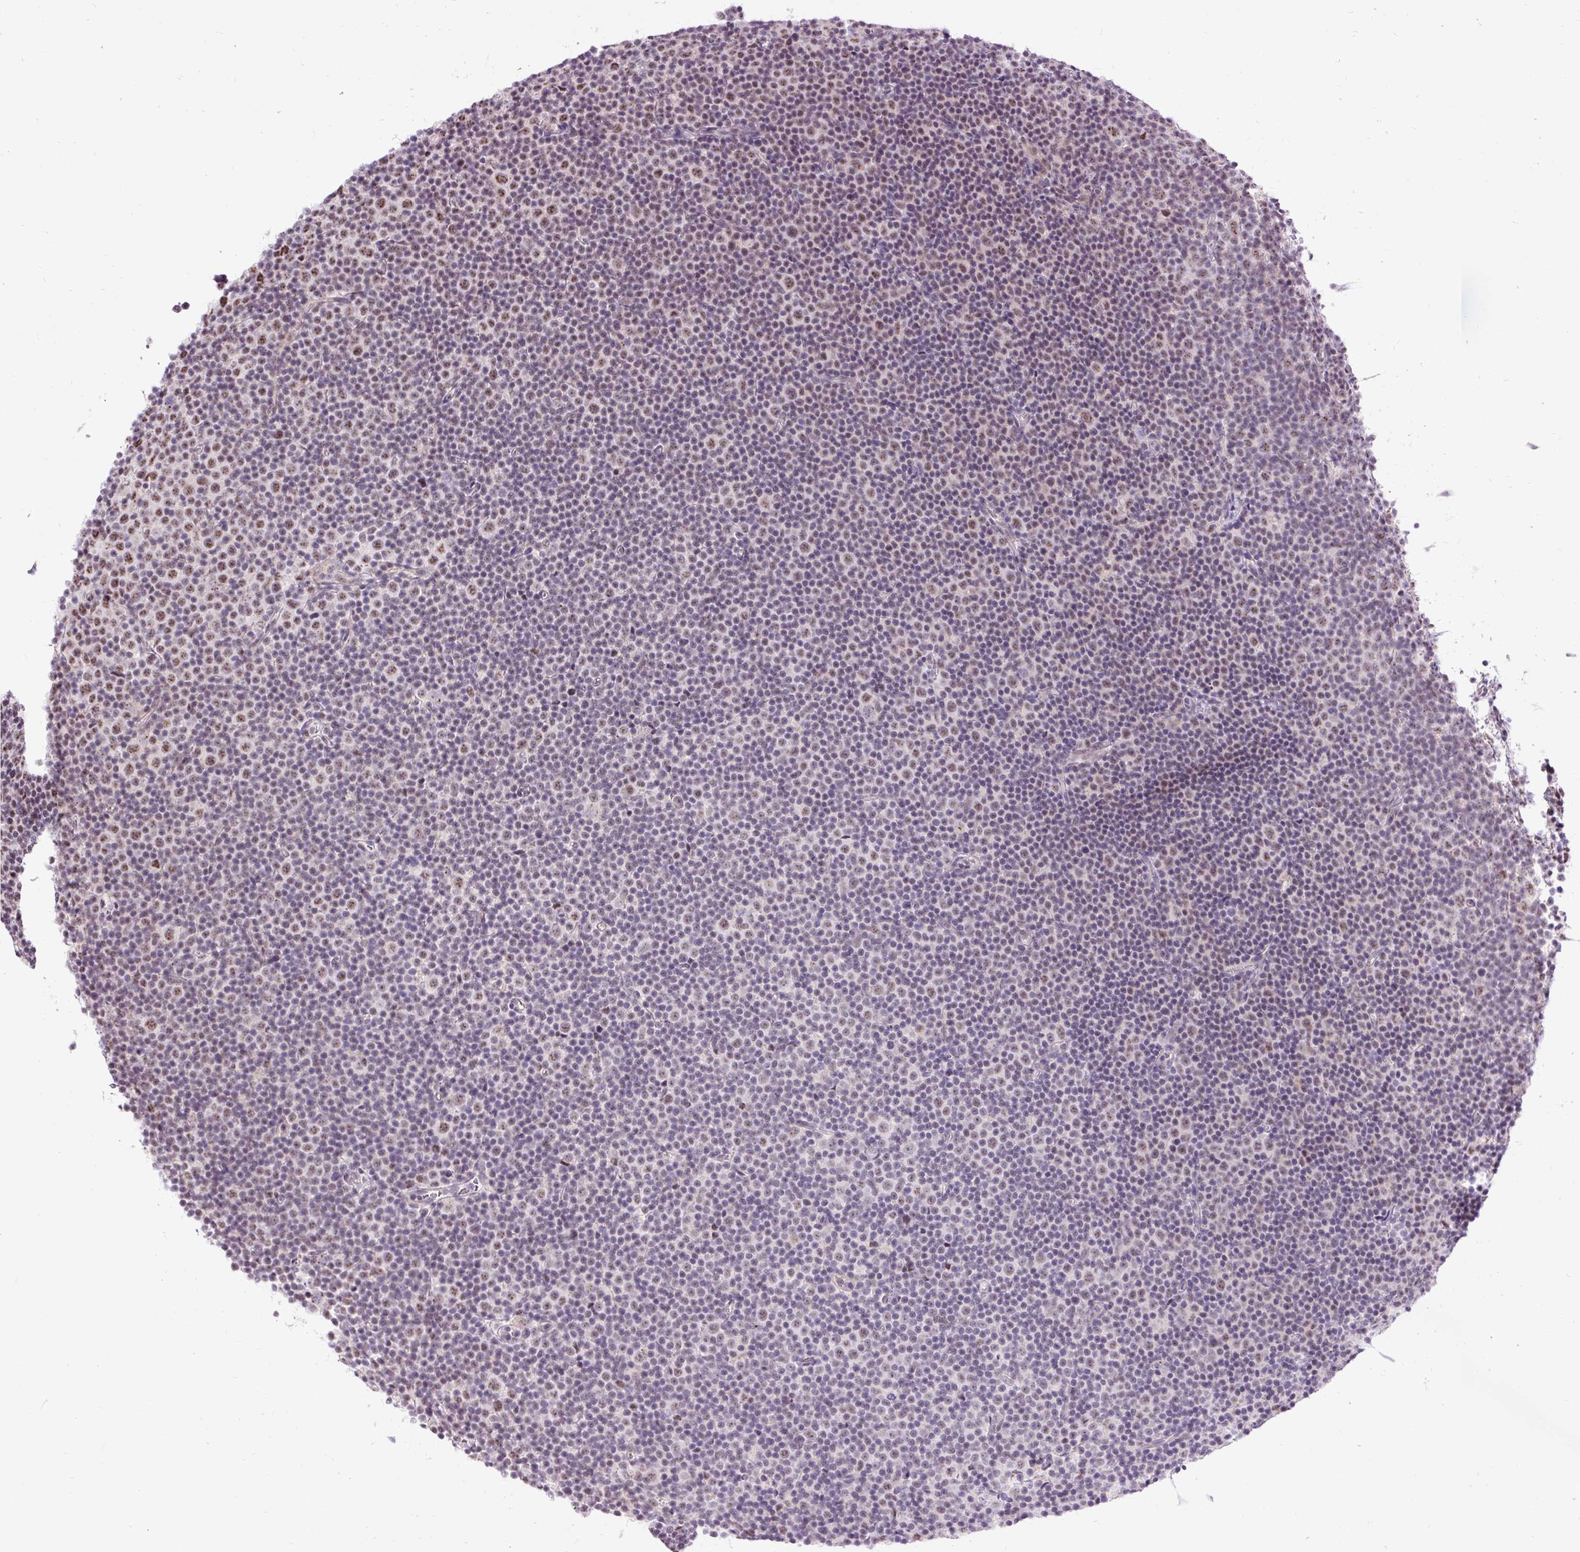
{"staining": {"intensity": "weak", "quantity": "<25%", "location": "nuclear"}, "tissue": "lymphoma", "cell_type": "Tumor cells", "image_type": "cancer", "snomed": [{"axis": "morphology", "description": "Malignant lymphoma, non-Hodgkin's type, Low grade"}, {"axis": "topography", "description": "Lymph node"}], "caption": "Tumor cells show no significant protein expression in malignant lymphoma, non-Hodgkin's type (low-grade).", "gene": "SMC5", "patient": {"sex": "female", "age": 67}}